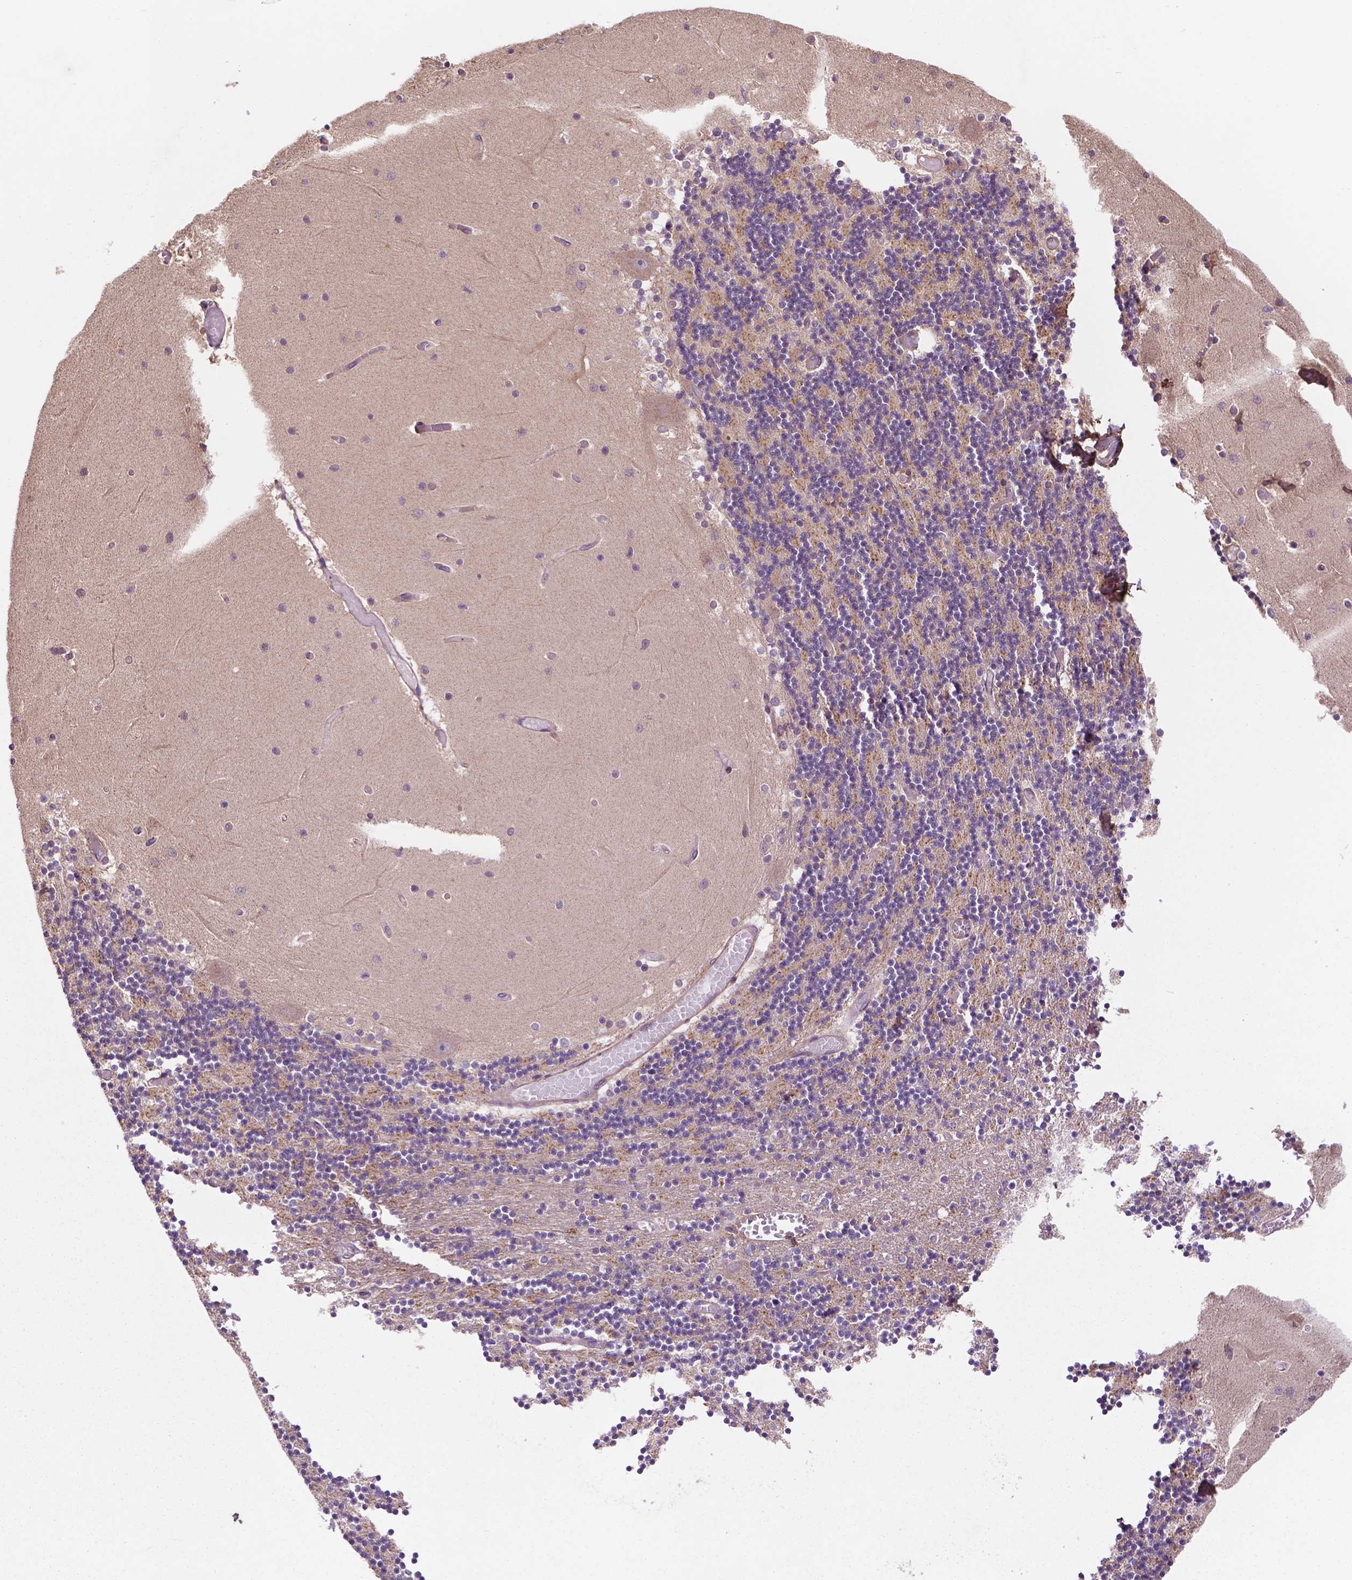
{"staining": {"intensity": "moderate", "quantity": "<25%", "location": "cytoplasmic/membranous"}, "tissue": "cerebellum", "cell_type": "Cells in granular layer", "image_type": "normal", "snomed": [{"axis": "morphology", "description": "Normal tissue, NOS"}, {"axis": "topography", "description": "Cerebellum"}], "caption": "IHC of normal human cerebellum reveals low levels of moderate cytoplasmic/membranous expression in about <25% of cells in granular layer. The protein is shown in brown color, while the nuclei are stained blue.", "gene": "GJA9", "patient": {"sex": "female", "age": 28}}